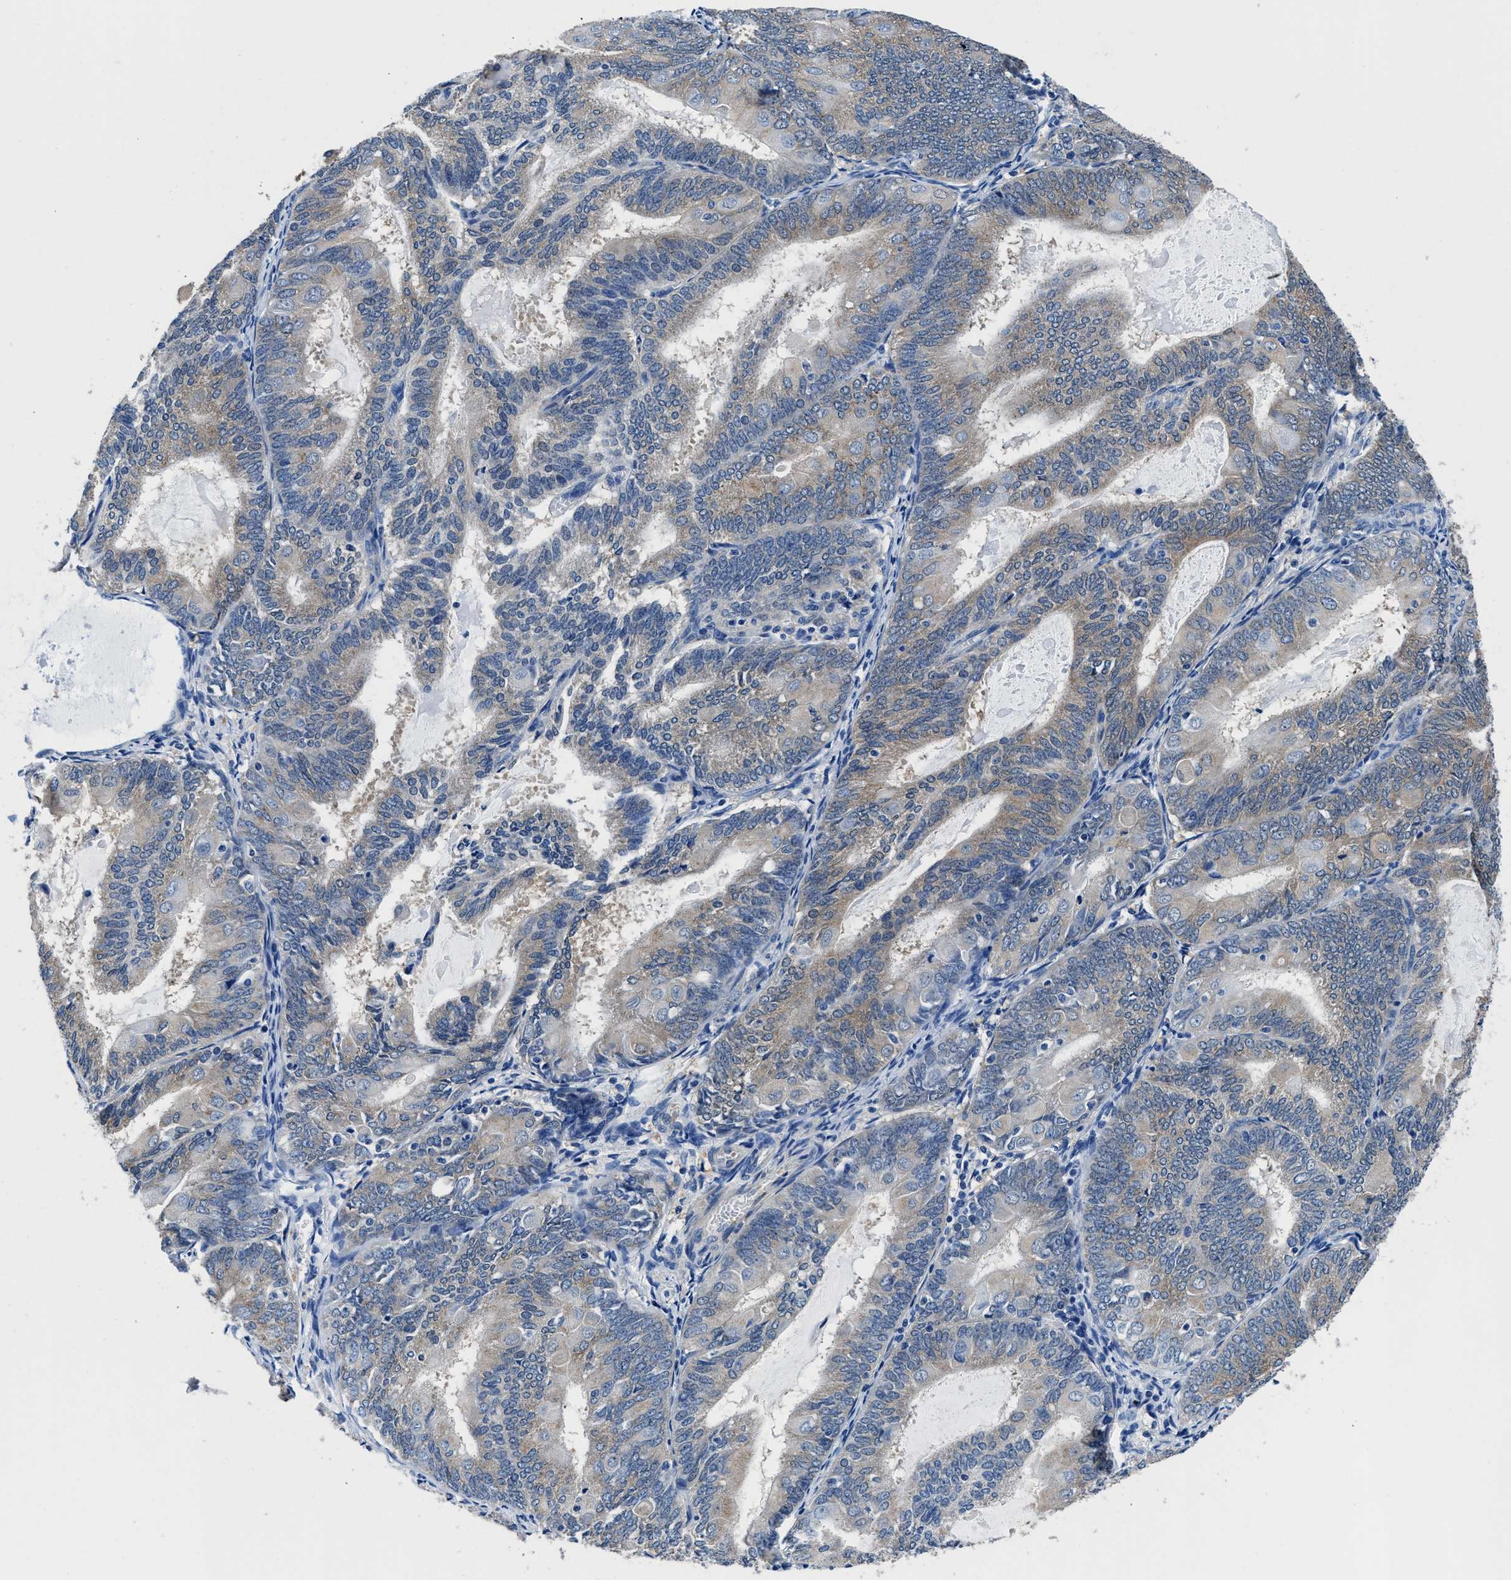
{"staining": {"intensity": "weak", "quantity": "25%-75%", "location": "cytoplasmic/membranous"}, "tissue": "endometrial cancer", "cell_type": "Tumor cells", "image_type": "cancer", "snomed": [{"axis": "morphology", "description": "Adenocarcinoma, NOS"}, {"axis": "topography", "description": "Endometrium"}], "caption": "IHC photomicrograph of endometrial adenocarcinoma stained for a protein (brown), which displays low levels of weak cytoplasmic/membranous positivity in approximately 25%-75% of tumor cells.", "gene": "NEU1", "patient": {"sex": "female", "age": 81}}